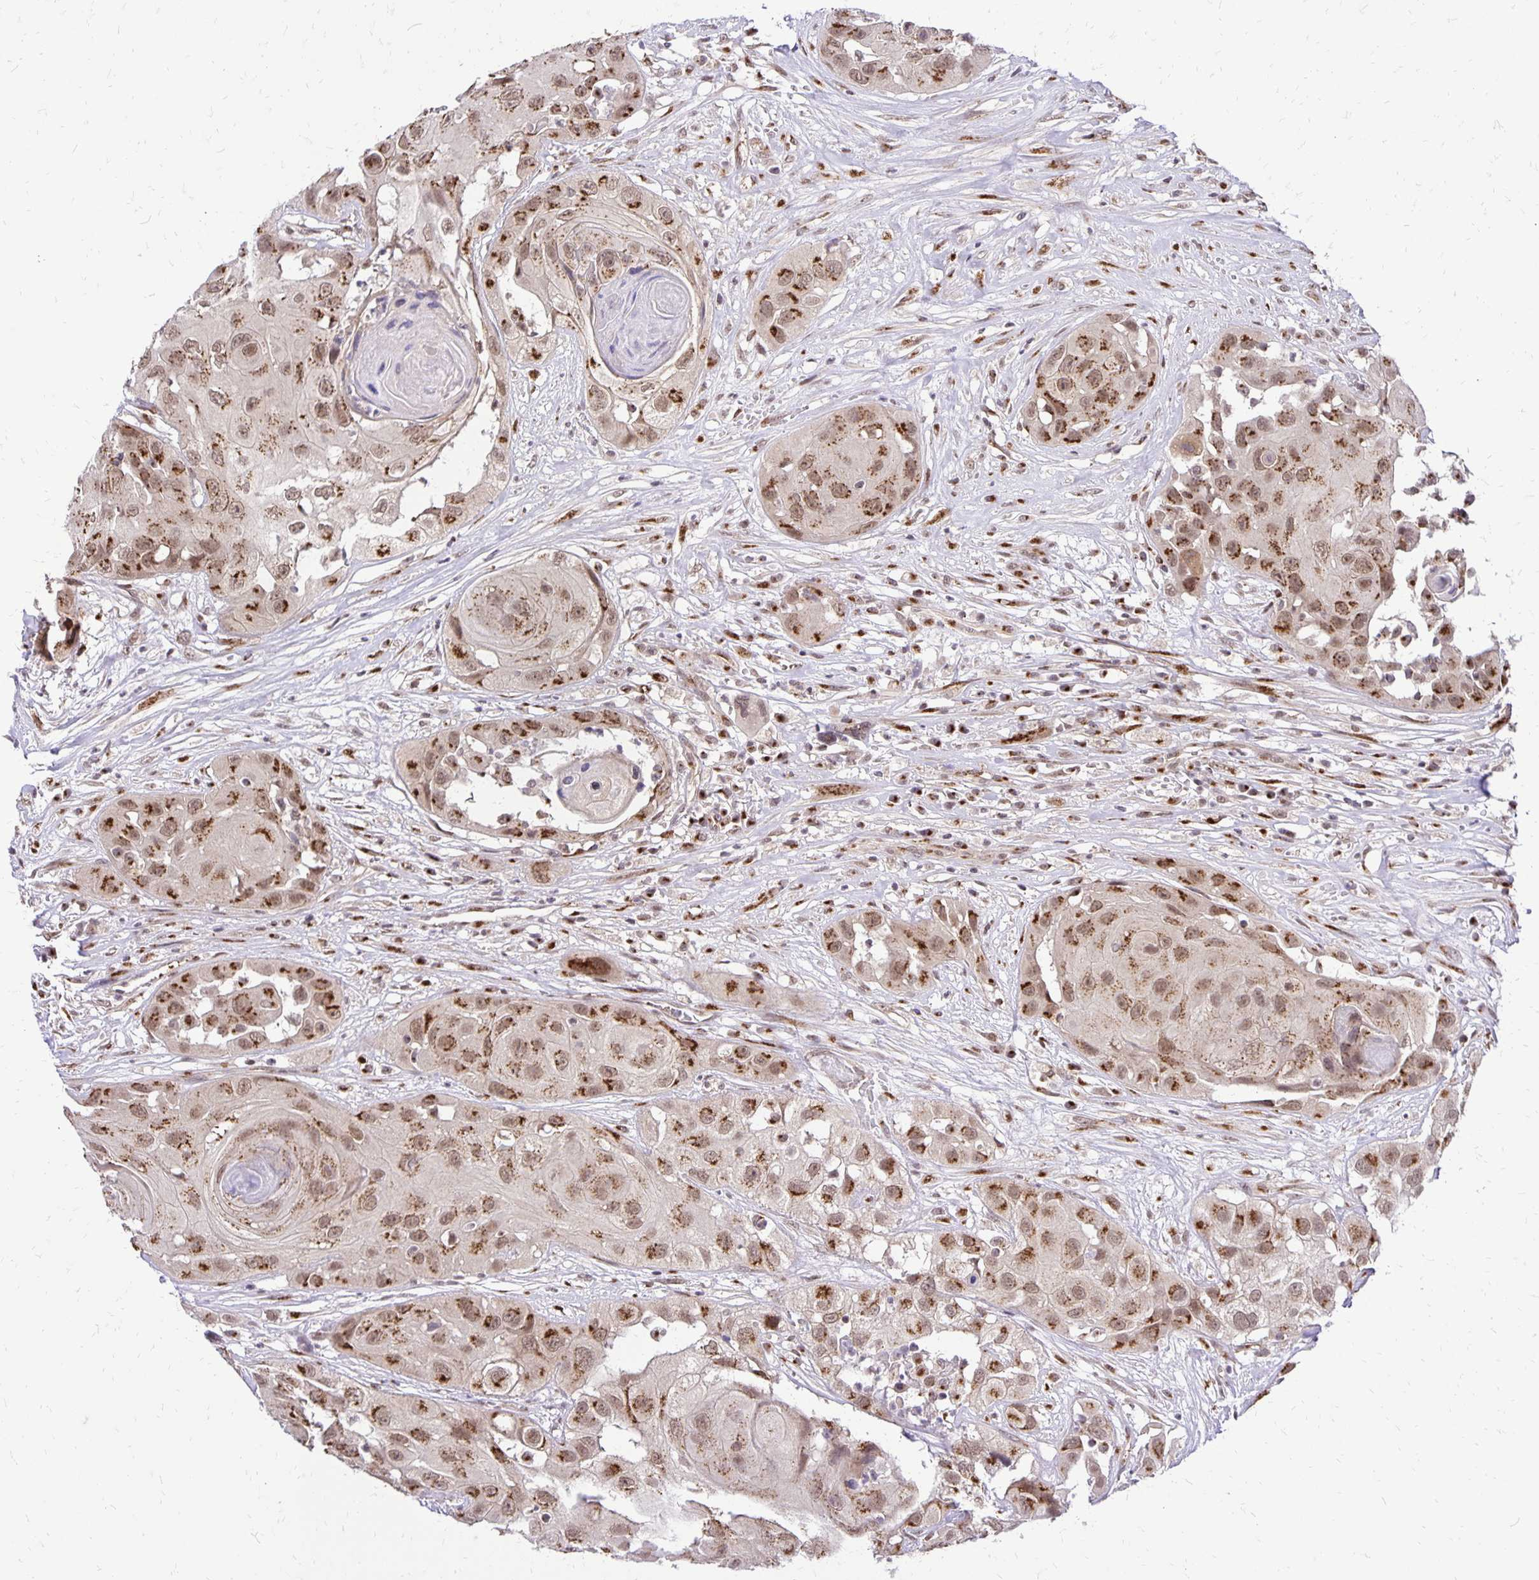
{"staining": {"intensity": "moderate", "quantity": ">75%", "location": "cytoplasmic/membranous,nuclear"}, "tissue": "head and neck cancer", "cell_type": "Tumor cells", "image_type": "cancer", "snomed": [{"axis": "morphology", "description": "Squamous cell carcinoma, NOS"}, {"axis": "topography", "description": "Head-Neck"}], "caption": "Immunohistochemical staining of human head and neck cancer demonstrates moderate cytoplasmic/membranous and nuclear protein staining in about >75% of tumor cells.", "gene": "GOLGA5", "patient": {"sex": "male", "age": 83}}